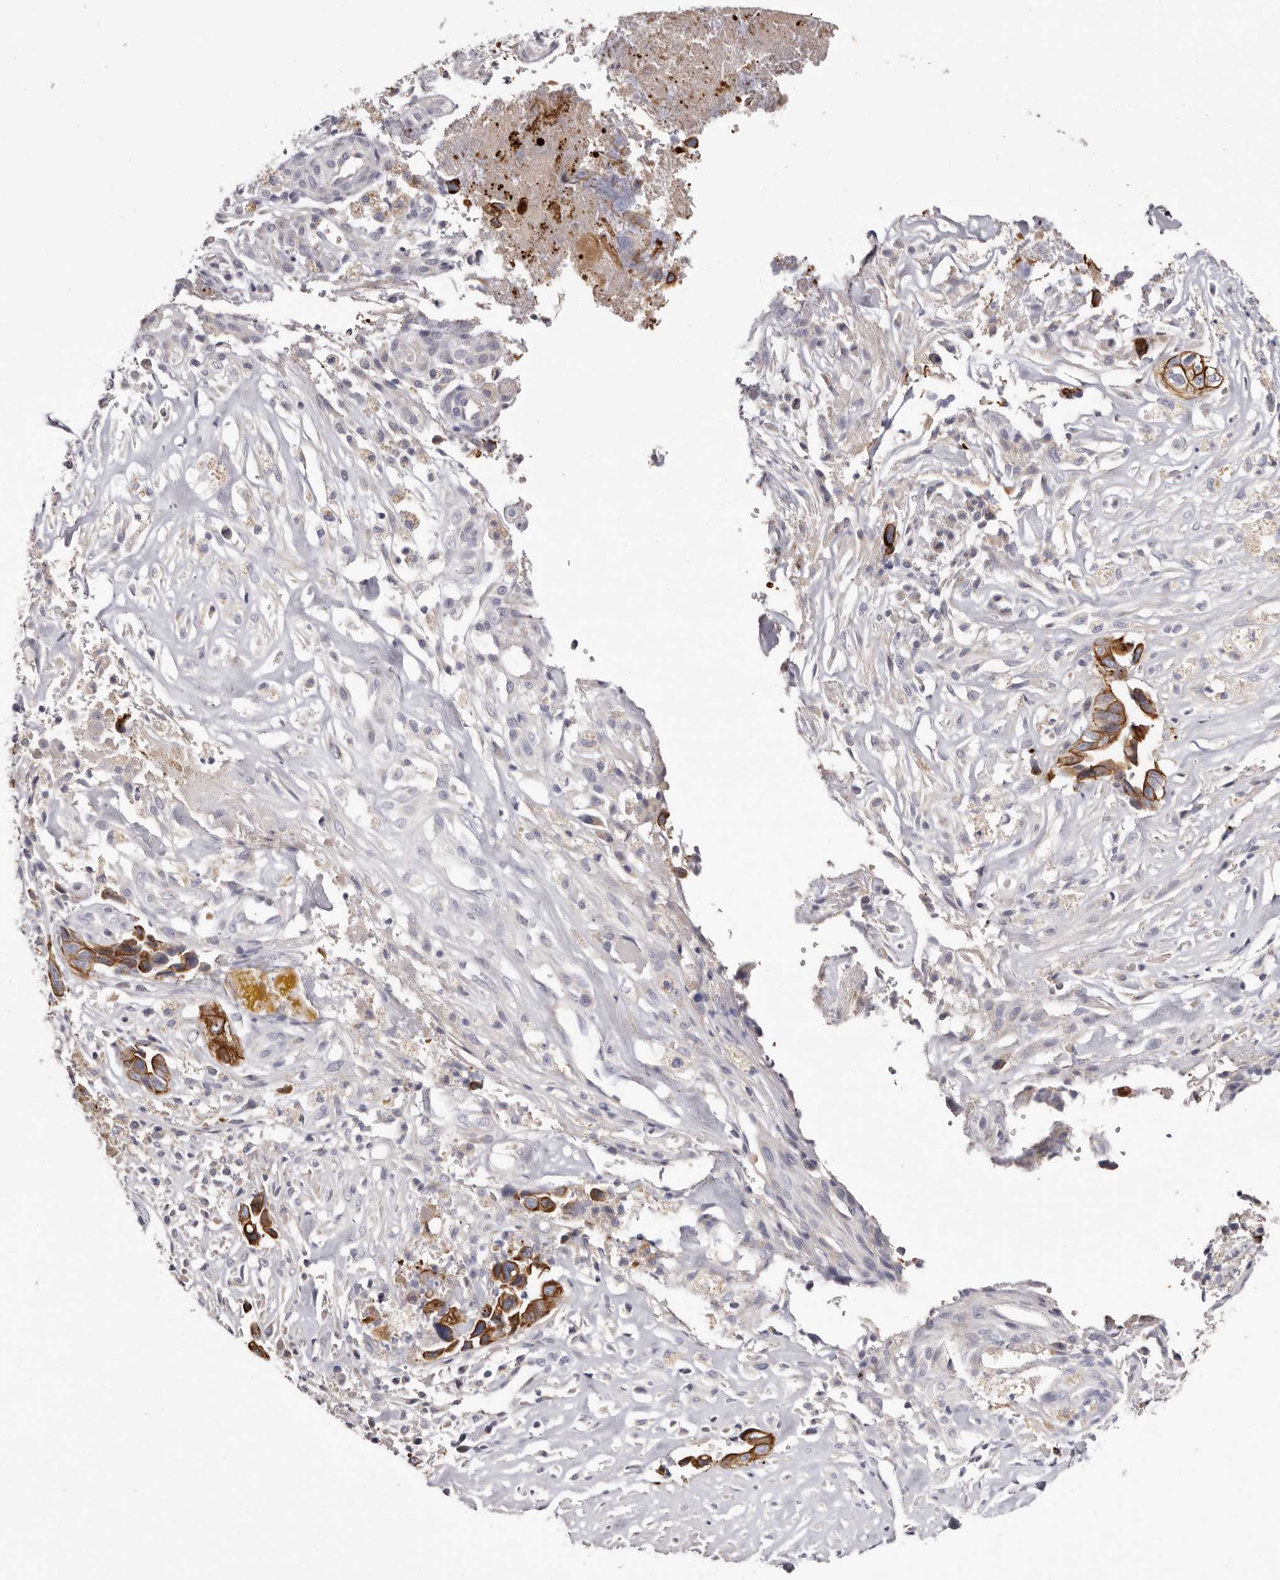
{"staining": {"intensity": "moderate", "quantity": ">75%", "location": "cytoplasmic/membranous"}, "tissue": "liver cancer", "cell_type": "Tumor cells", "image_type": "cancer", "snomed": [{"axis": "morphology", "description": "Cholangiocarcinoma"}, {"axis": "topography", "description": "Liver"}], "caption": "Immunohistochemical staining of liver cancer displays medium levels of moderate cytoplasmic/membranous protein expression in about >75% of tumor cells.", "gene": "STK16", "patient": {"sex": "female", "age": 79}}